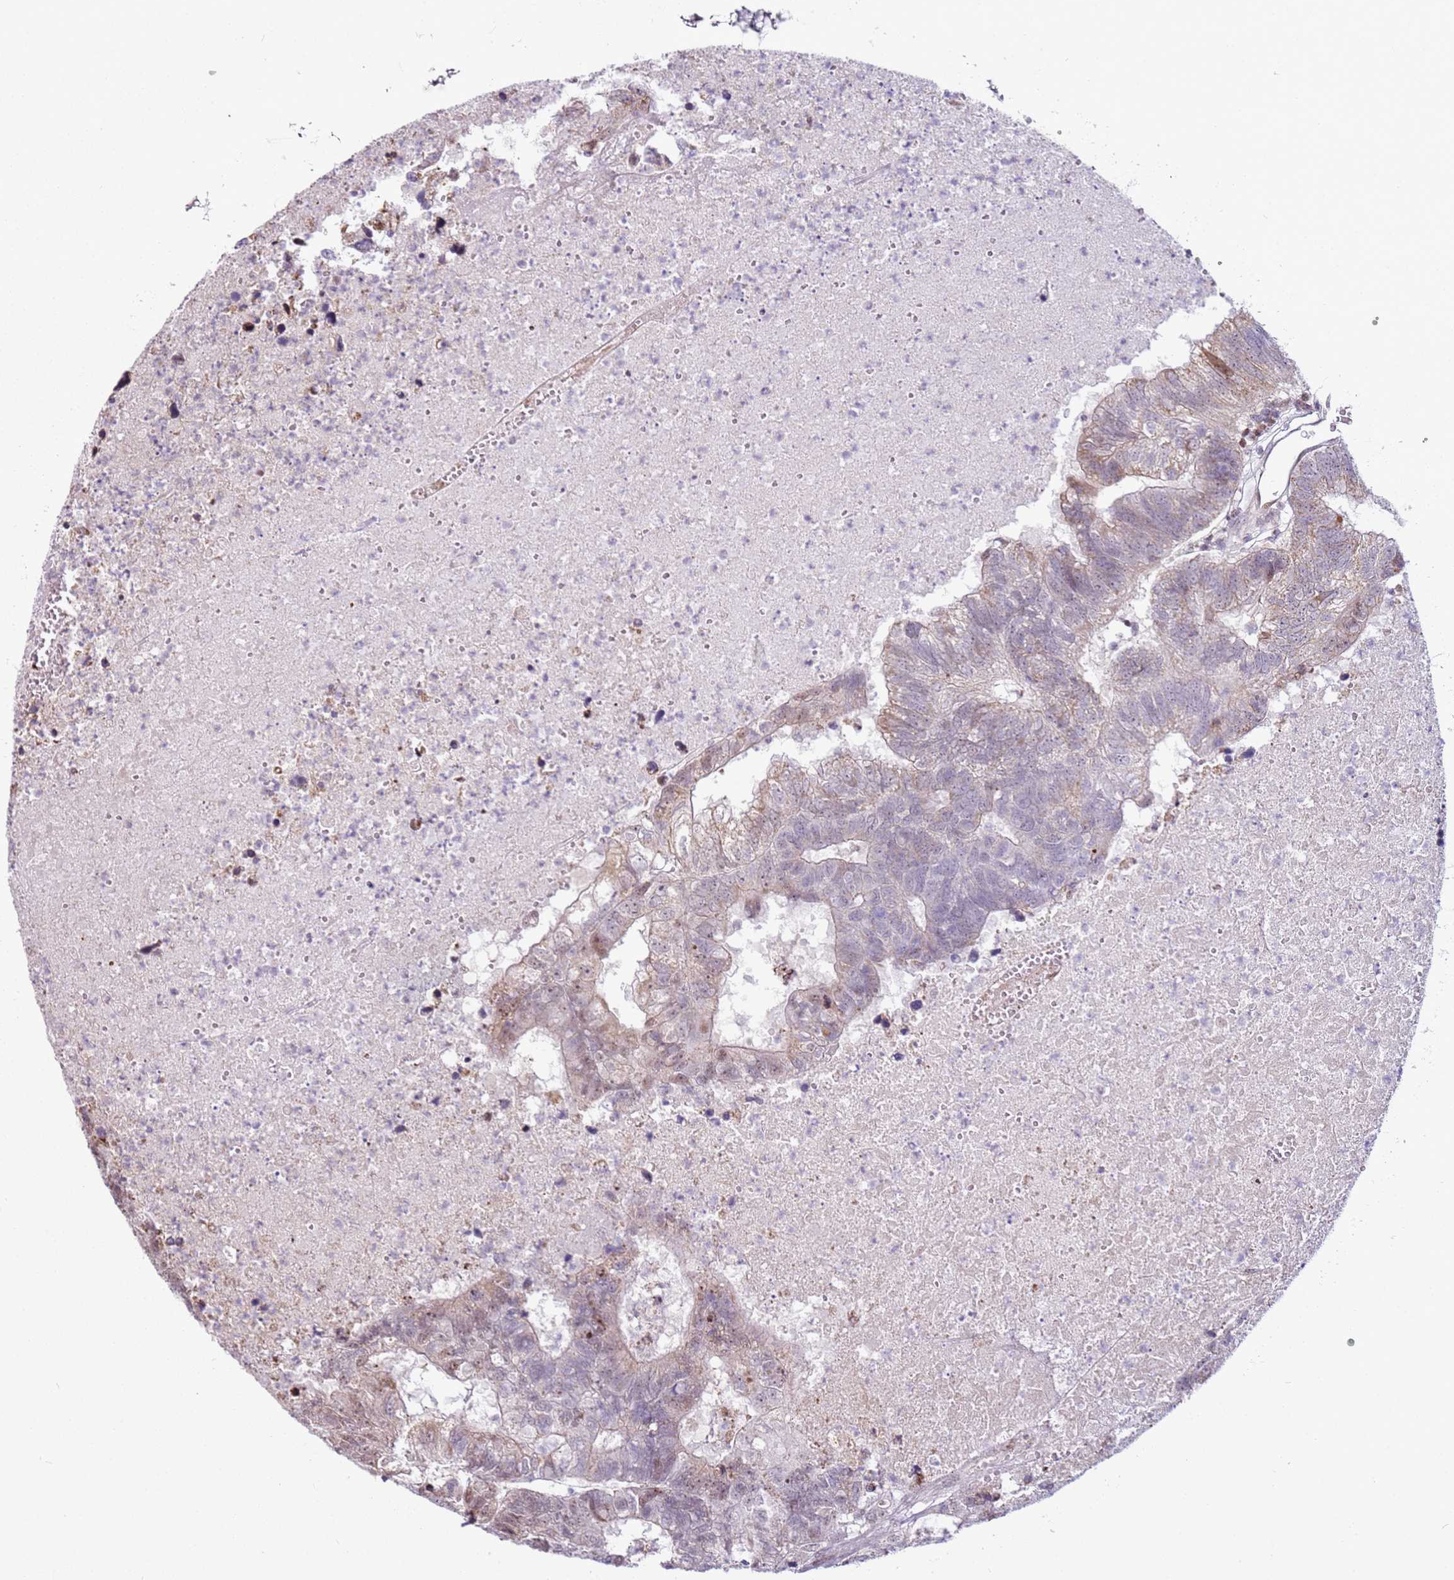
{"staining": {"intensity": "moderate", "quantity": "<25%", "location": "cytoplasmic/membranous,nuclear"}, "tissue": "colorectal cancer", "cell_type": "Tumor cells", "image_type": "cancer", "snomed": [{"axis": "morphology", "description": "Adenocarcinoma, NOS"}, {"axis": "topography", "description": "Colon"}], "caption": "Immunohistochemical staining of colorectal adenocarcinoma reveals moderate cytoplasmic/membranous and nuclear protein positivity in about <25% of tumor cells.", "gene": "PCTP", "patient": {"sex": "female", "age": 48}}